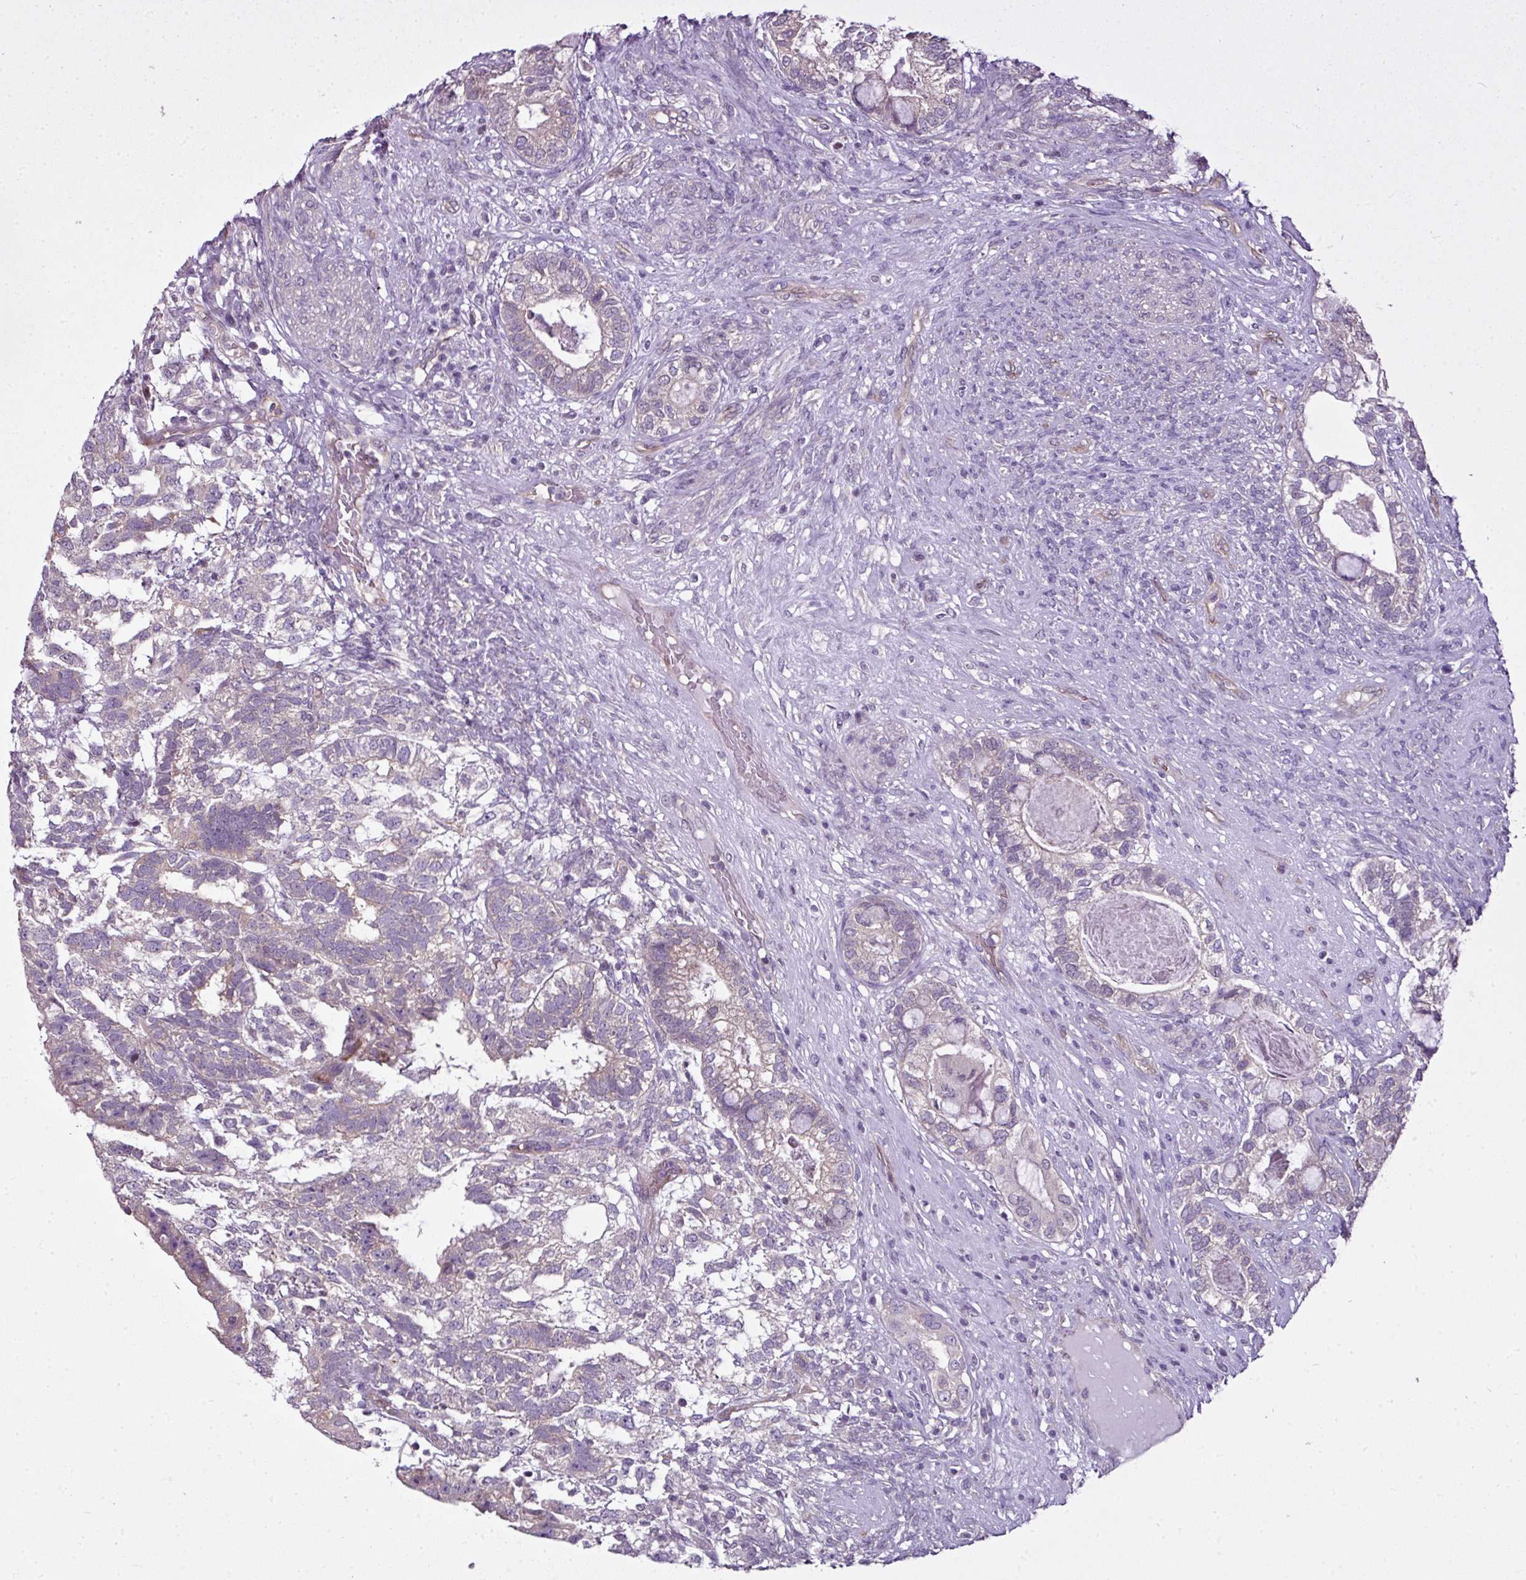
{"staining": {"intensity": "negative", "quantity": "none", "location": "none"}, "tissue": "testis cancer", "cell_type": "Tumor cells", "image_type": "cancer", "snomed": [{"axis": "morphology", "description": "Seminoma, NOS"}, {"axis": "morphology", "description": "Carcinoma, Embryonal, NOS"}, {"axis": "topography", "description": "Testis"}], "caption": "High power microscopy histopathology image of an immunohistochemistry micrograph of testis cancer (embryonal carcinoma), revealing no significant staining in tumor cells.", "gene": "C19orf33", "patient": {"sex": "male", "age": 41}}